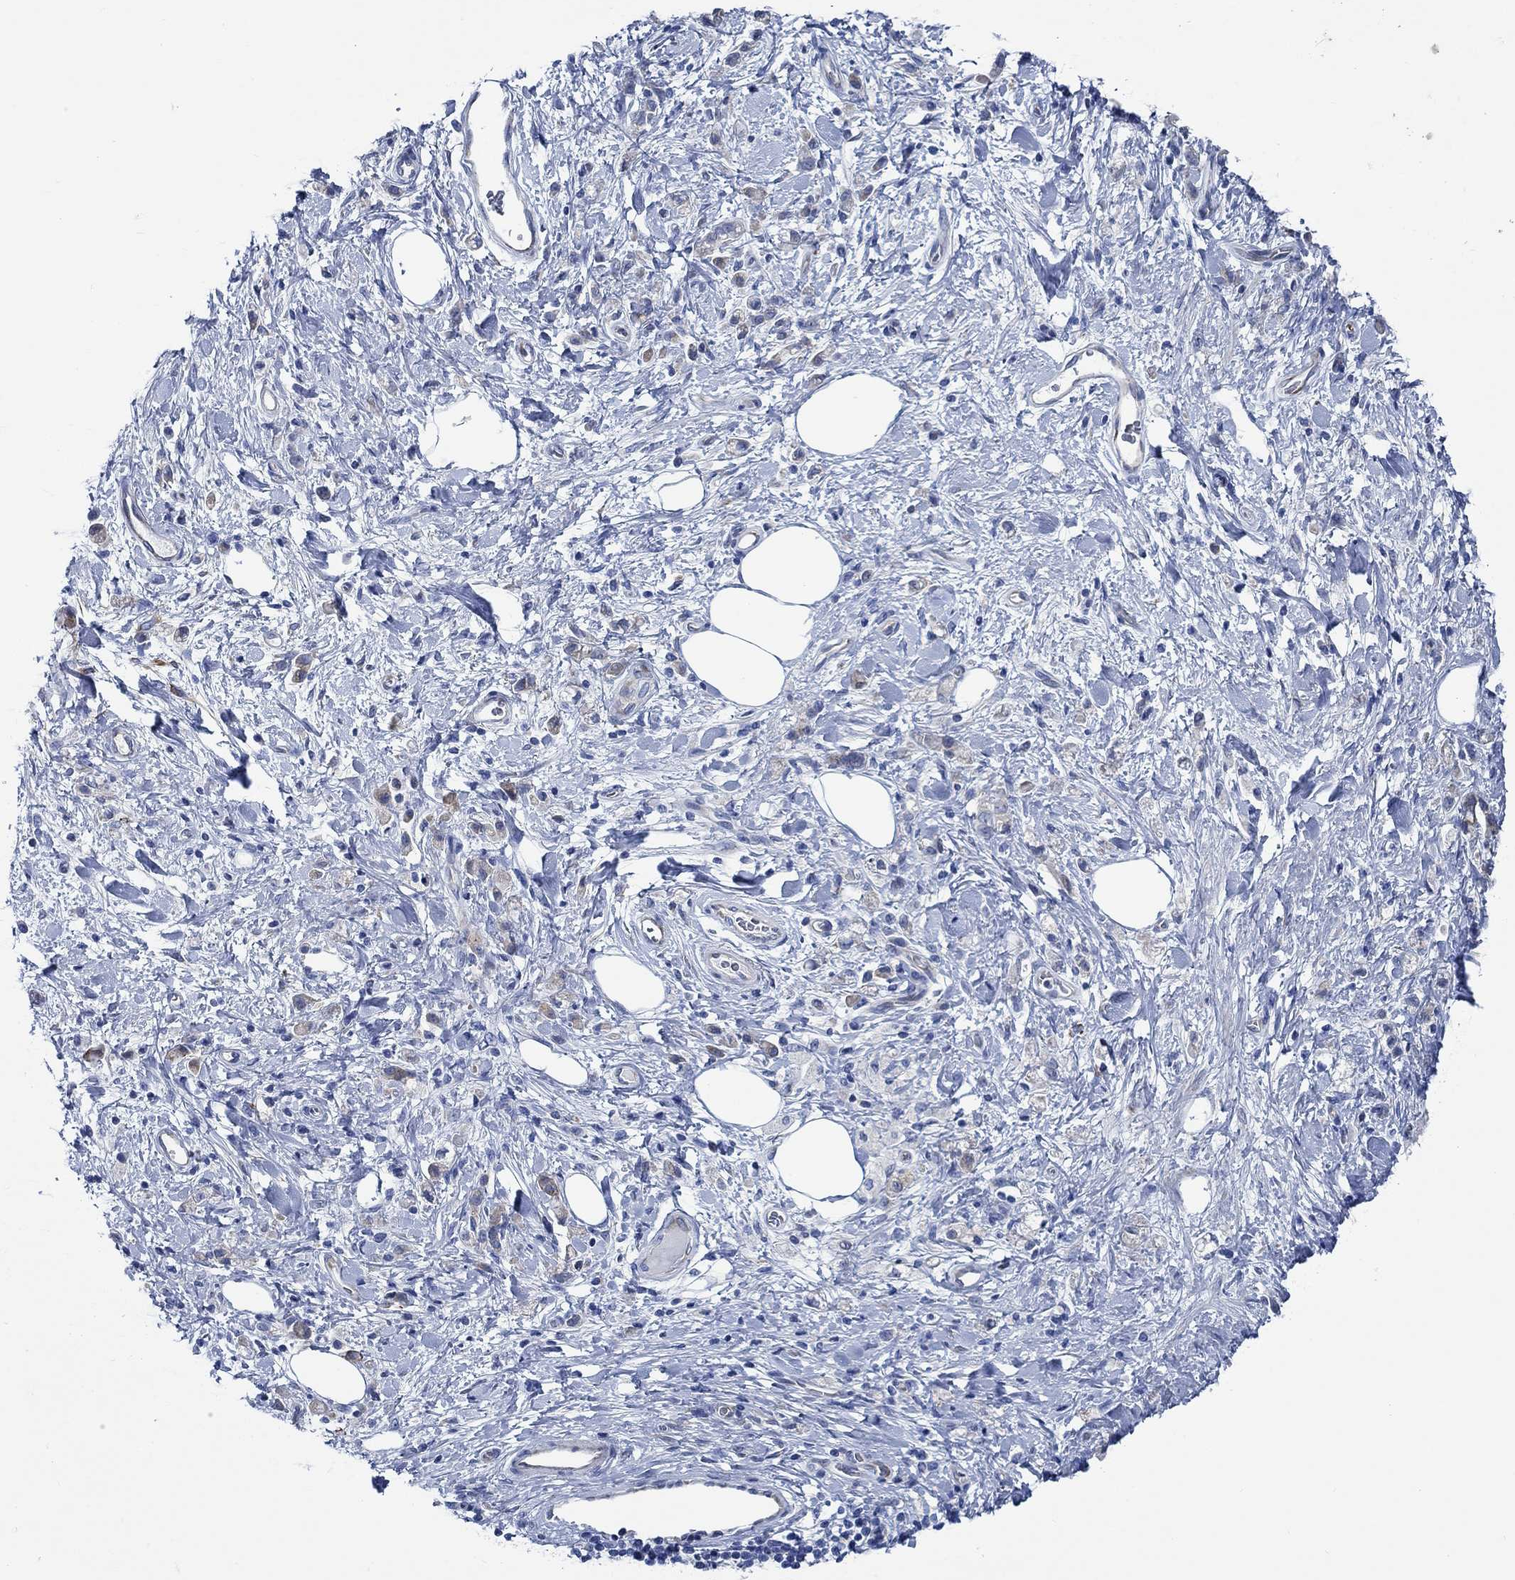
{"staining": {"intensity": "negative", "quantity": "none", "location": "none"}, "tissue": "stomach cancer", "cell_type": "Tumor cells", "image_type": "cancer", "snomed": [{"axis": "morphology", "description": "Adenocarcinoma, NOS"}, {"axis": "topography", "description": "Stomach"}], "caption": "An IHC micrograph of adenocarcinoma (stomach) is shown. There is no staining in tumor cells of adenocarcinoma (stomach). (Stains: DAB immunohistochemistry (IHC) with hematoxylin counter stain, Microscopy: brightfield microscopy at high magnification).", "gene": "SVEP1", "patient": {"sex": "male", "age": 77}}